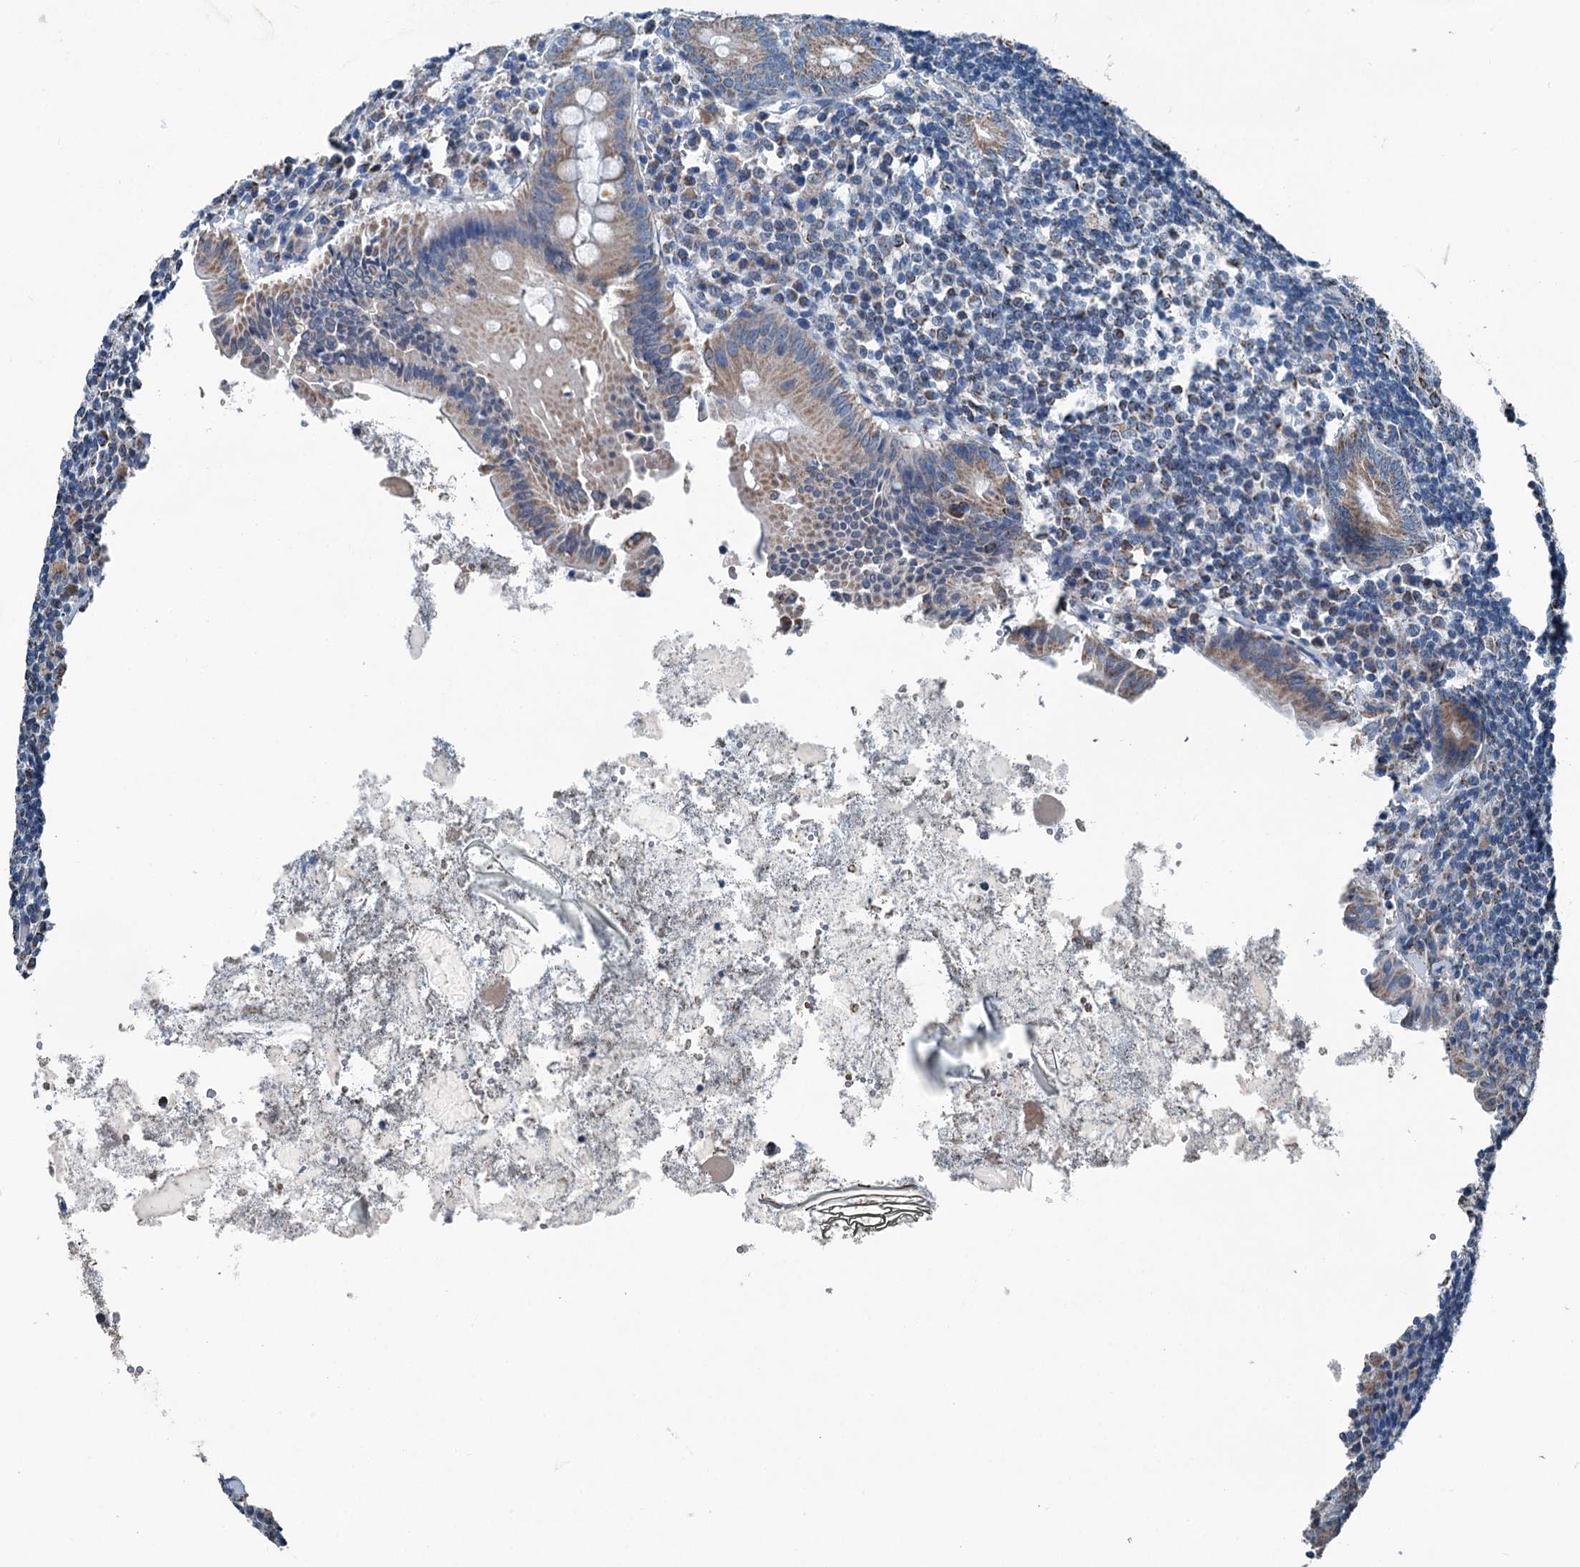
{"staining": {"intensity": "moderate", "quantity": ">75%", "location": "cytoplasmic/membranous"}, "tissue": "appendix", "cell_type": "Glandular cells", "image_type": "normal", "snomed": [{"axis": "morphology", "description": "Normal tissue, NOS"}, {"axis": "topography", "description": "Appendix"}], "caption": "About >75% of glandular cells in normal human appendix demonstrate moderate cytoplasmic/membranous protein expression as visualized by brown immunohistochemical staining.", "gene": "TRPT1", "patient": {"sex": "female", "age": 54}}